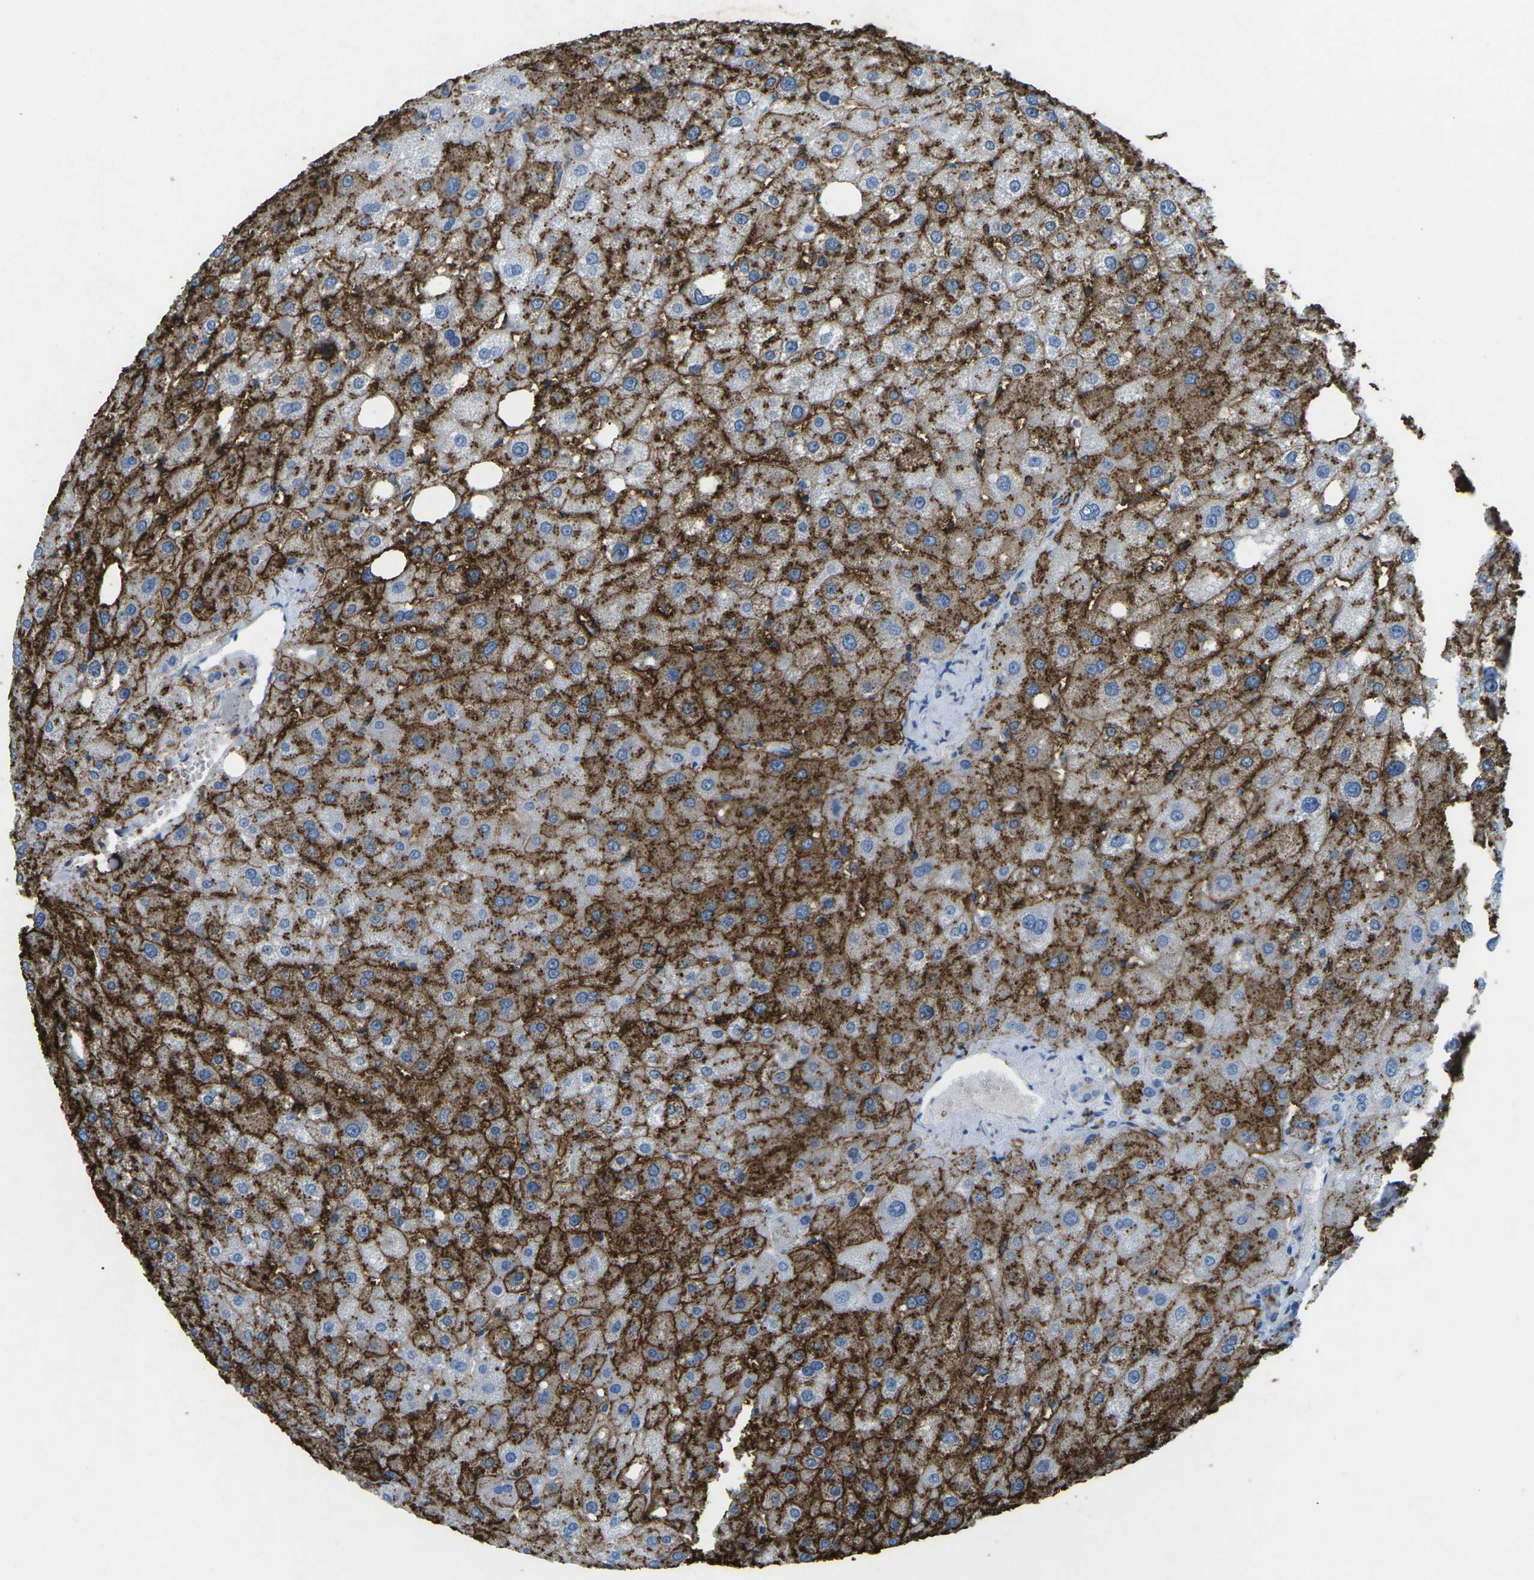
{"staining": {"intensity": "moderate", "quantity": ">75%", "location": "cytoplasmic/membranous"}, "tissue": "liver", "cell_type": "Cholangiocytes", "image_type": "normal", "snomed": [{"axis": "morphology", "description": "Normal tissue, NOS"}, {"axis": "topography", "description": "Liver"}], "caption": "High-power microscopy captured an immunohistochemistry micrograph of unremarkable liver, revealing moderate cytoplasmic/membranous expression in approximately >75% of cholangiocytes.", "gene": "CTAGE1", "patient": {"sex": "male", "age": 73}}